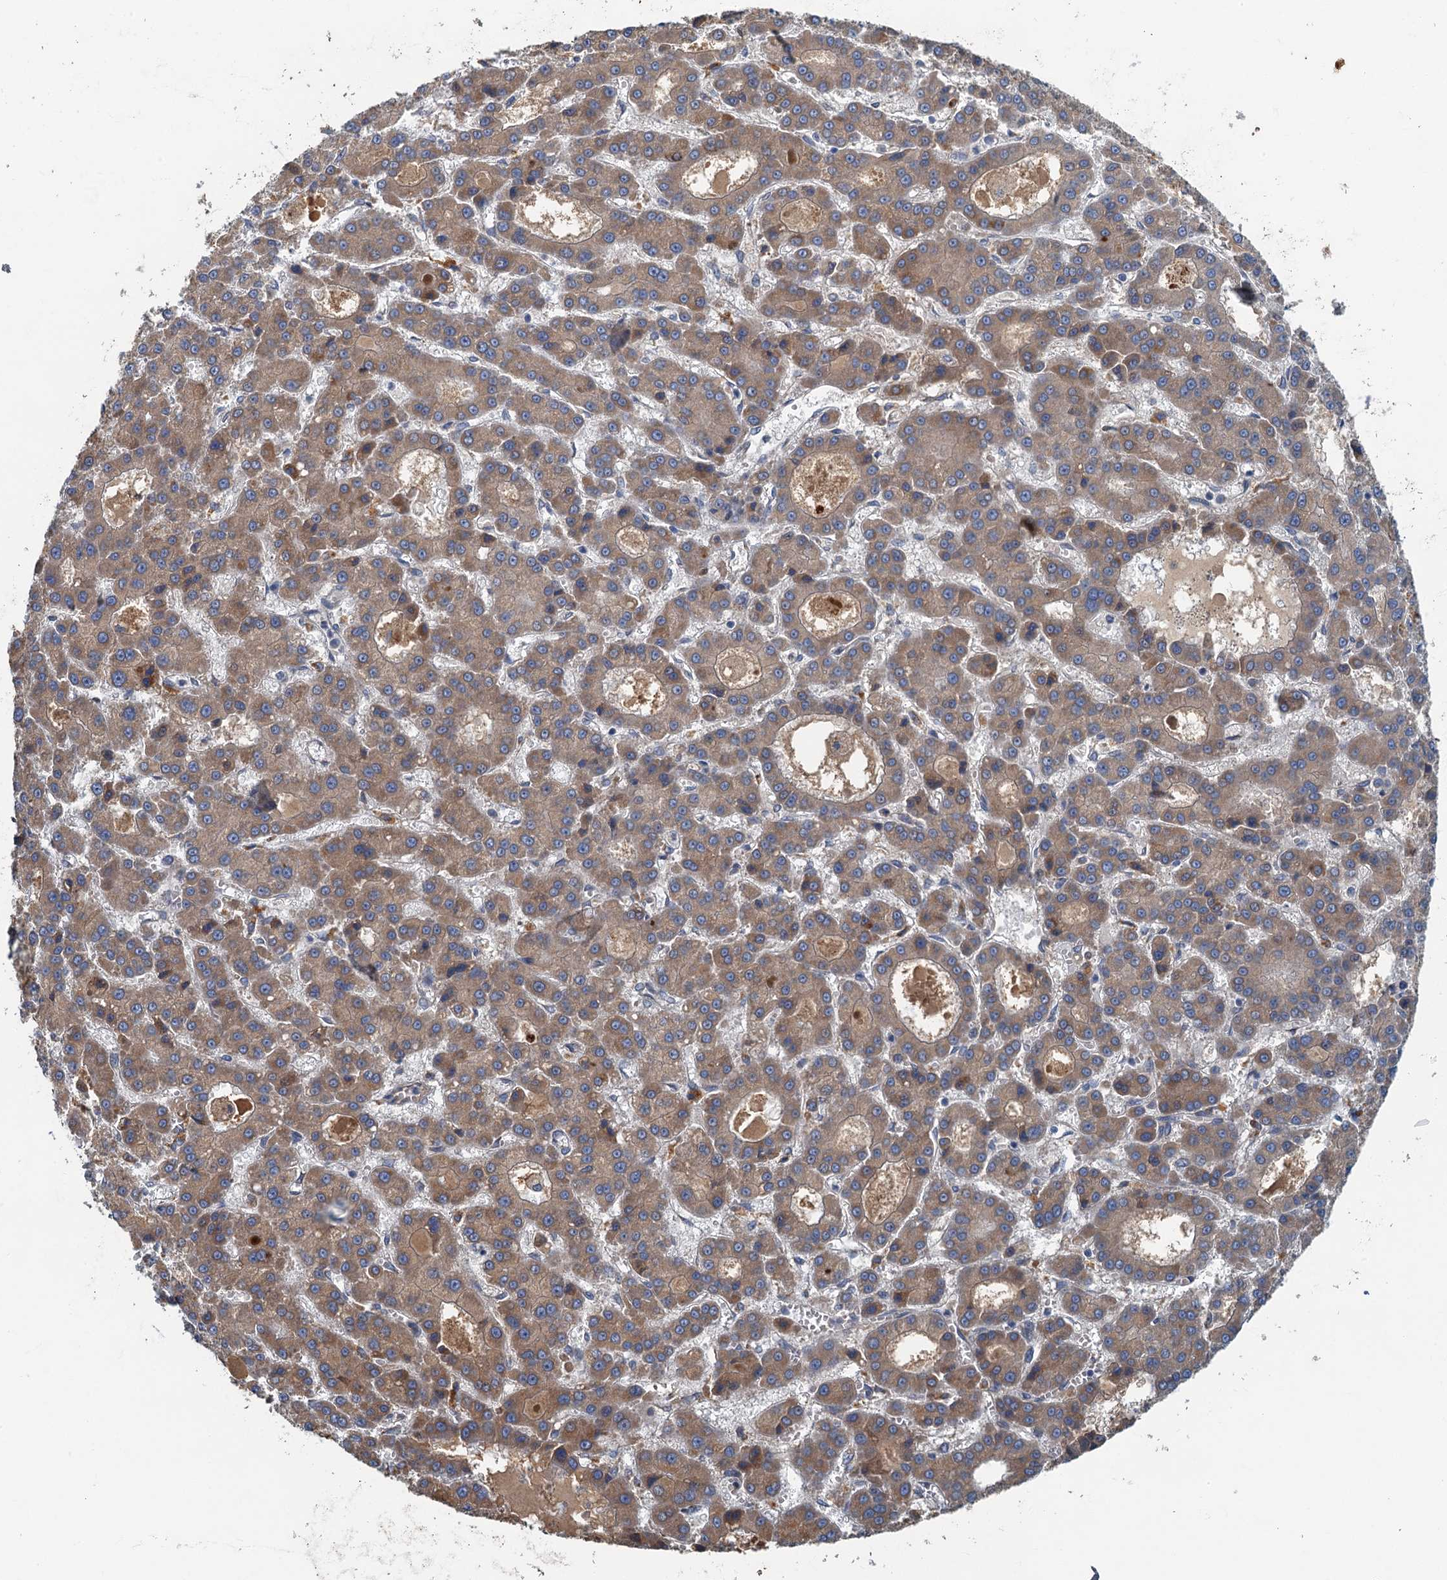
{"staining": {"intensity": "moderate", "quantity": ">75%", "location": "cytoplasmic/membranous"}, "tissue": "liver cancer", "cell_type": "Tumor cells", "image_type": "cancer", "snomed": [{"axis": "morphology", "description": "Carcinoma, Hepatocellular, NOS"}, {"axis": "topography", "description": "Liver"}], "caption": "Liver hepatocellular carcinoma stained for a protein exhibits moderate cytoplasmic/membranous positivity in tumor cells. (Brightfield microscopy of DAB IHC at high magnification).", "gene": "SPDYC", "patient": {"sex": "male", "age": 70}}